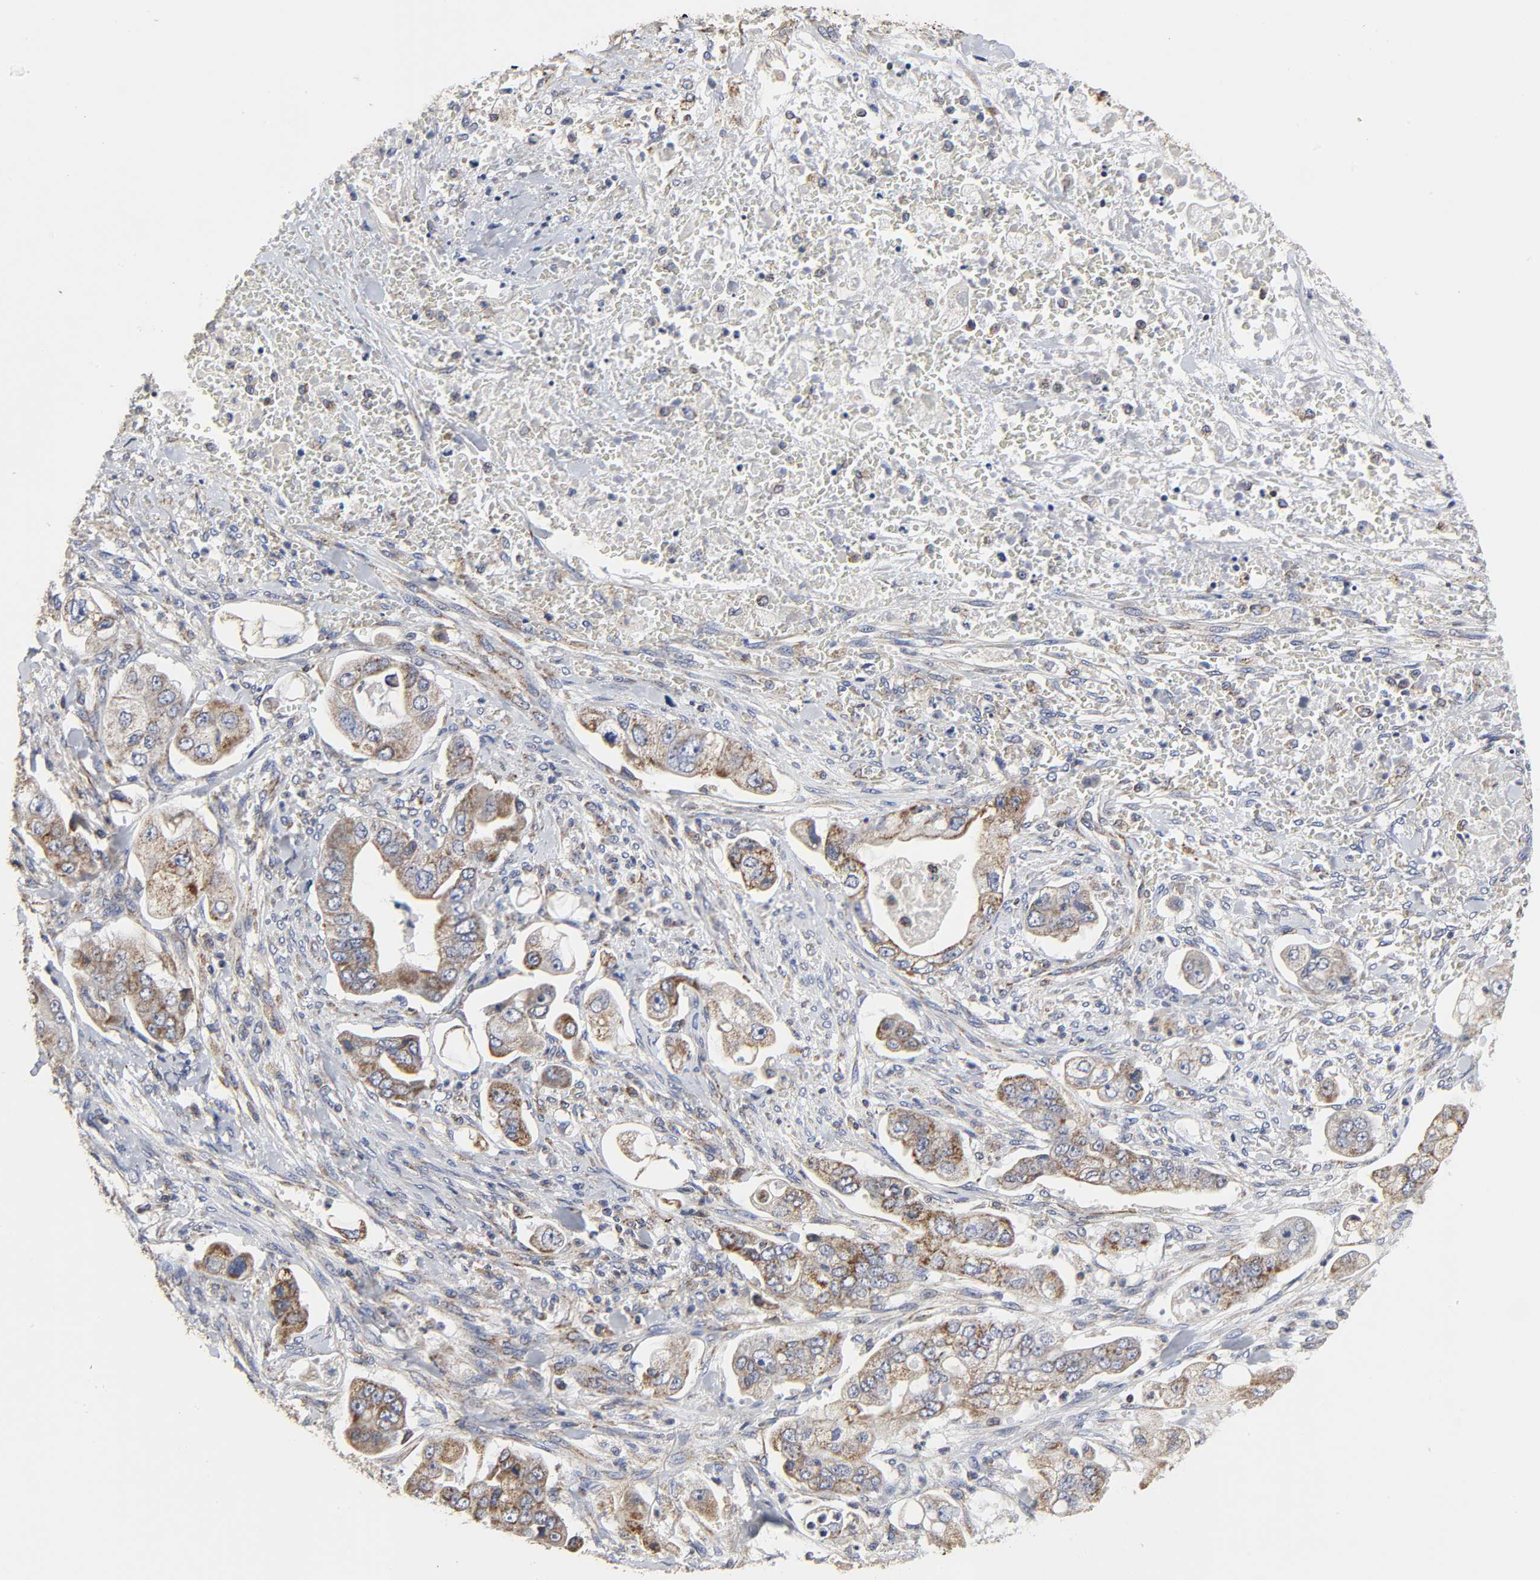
{"staining": {"intensity": "moderate", "quantity": ">75%", "location": "cytoplasmic/membranous"}, "tissue": "stomach cancer", "cell_type": "Tumor cells", "image_type": "cancer", "snomed": [{"axis": "morphology", "description": "Adenocarcinoma, NOS"}, {"axis": "topography", "description": "Stomach"}], "caption": "Protein positivity by IHC reveals moderate cytoplasmic/membranous staining in about >75% of tumor cells in stomach cancer (adenocarcinoma).", "gene": "COX6B1", "patient": {"sex": "male", "age": 62}}